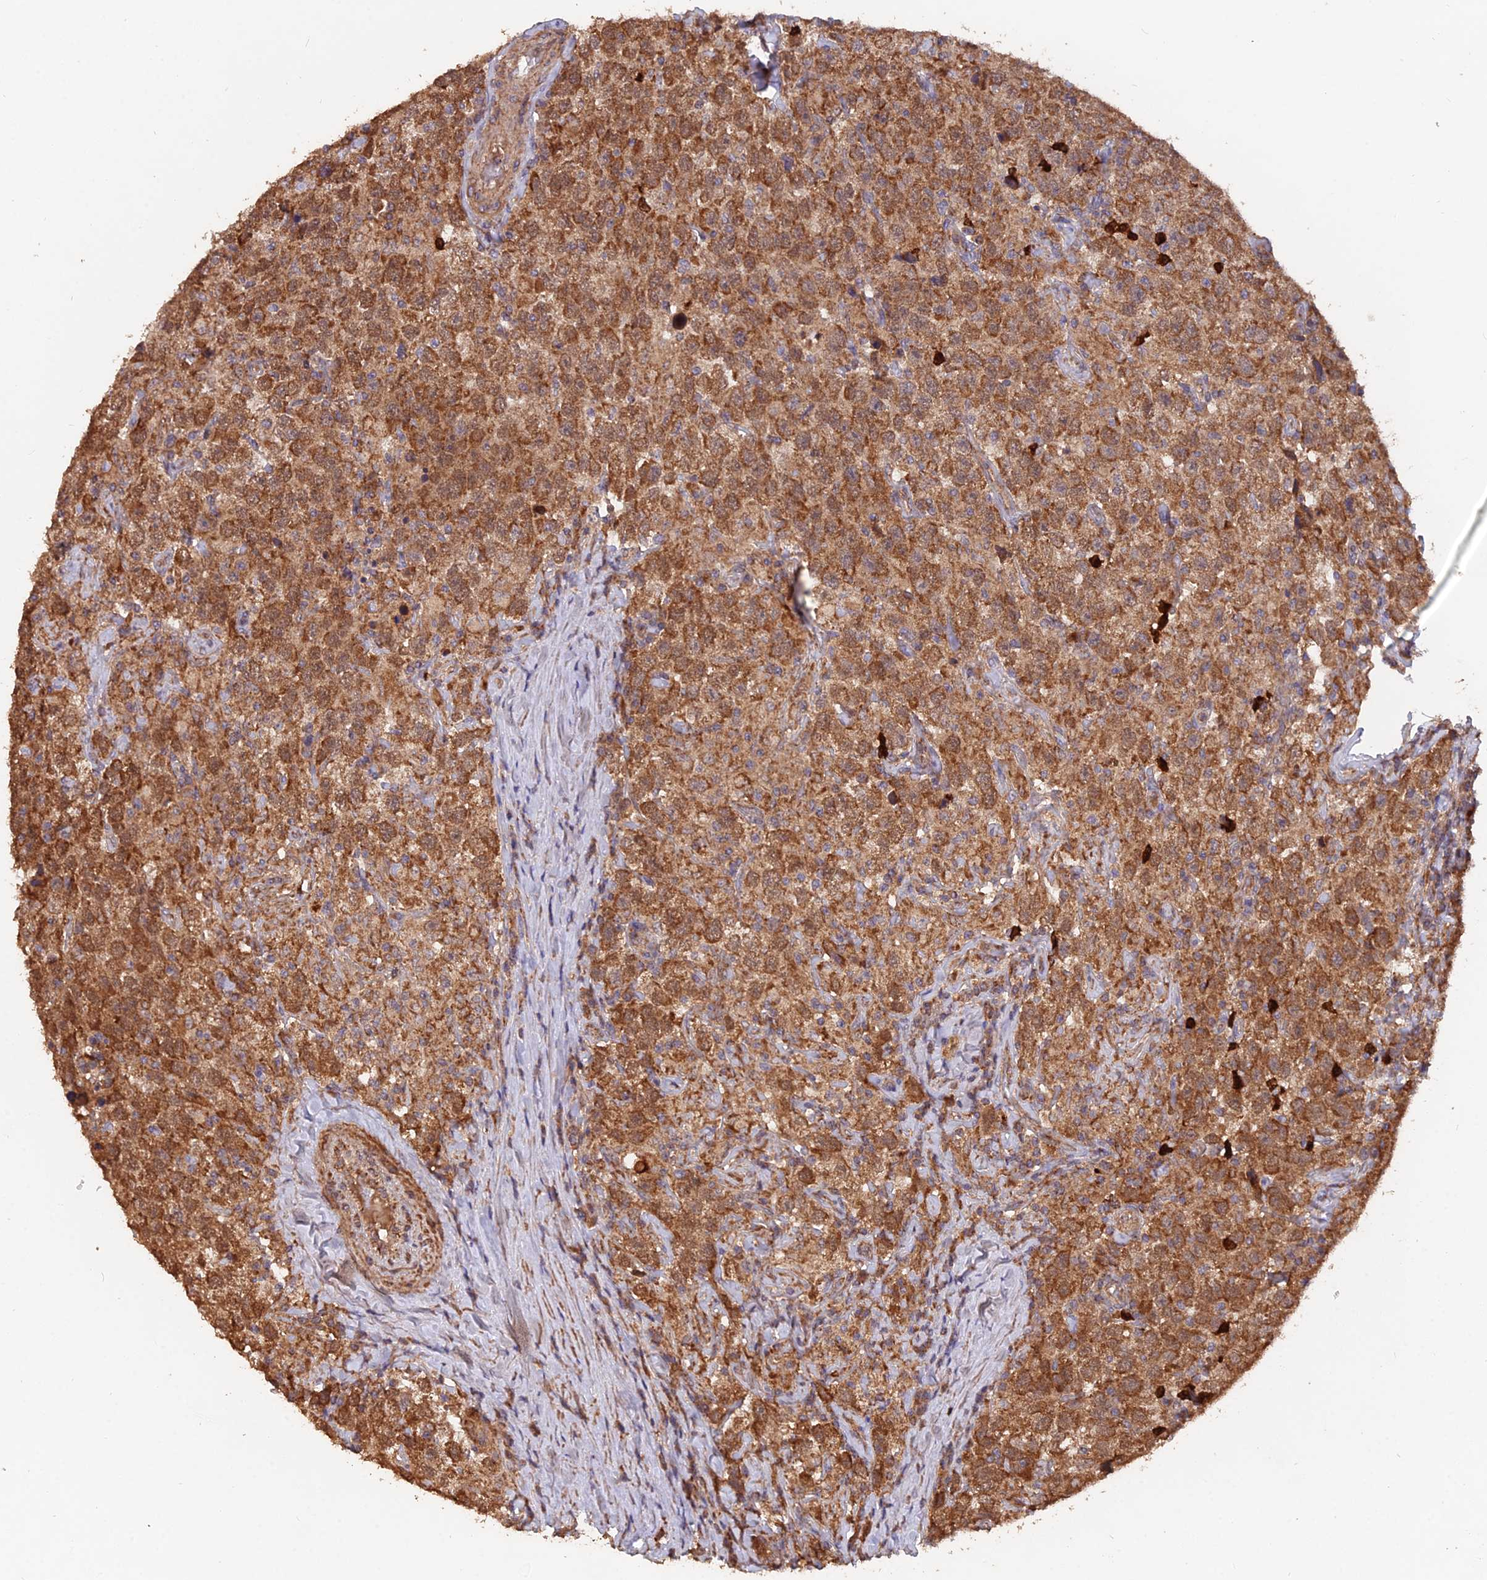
{"staining": {"intensity": "moderate", "quantity": ">75%", "location": "cytoplasmic/membranous"}, "tissue": "testis cancer", "cell_type": "Tumor cells", "image_type": "cancer", "snomed": [{"axis": "morphology", "description": "Seminoma, NOS"}, {"axis": "topography", "description": "Testis"}], "caption": "This is an image of IHC staining of testis cancer, which shows moderate staining in the cytoplasmic/membranous of tumor cells.", "gene": "IFT22", "patient": {"sex": "male", "age": 41}}